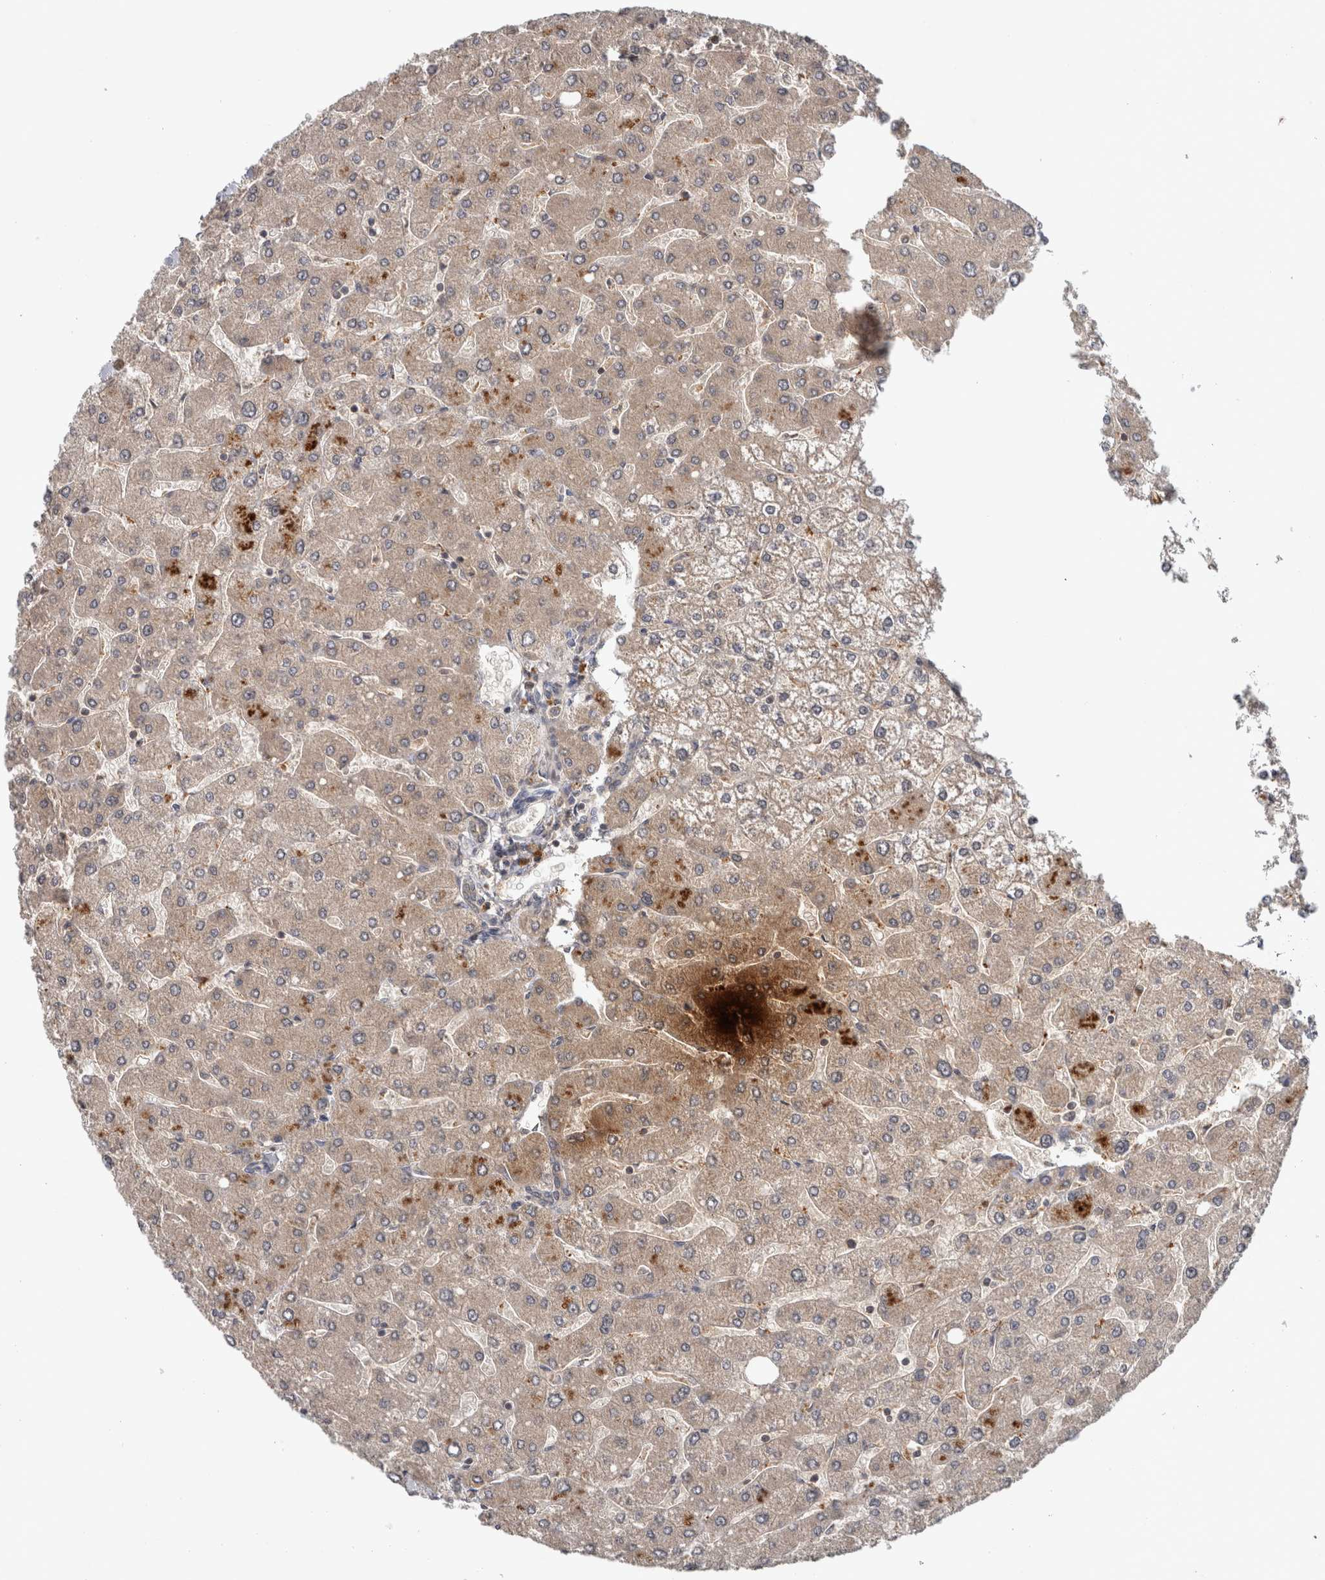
{"staining": {"intensity": "weak", "quantity": "<25%", "location": "cytoplasmic/membranous"}, "tissue": "liver", "cell_type": "Cholangiocytes", "image_type": "normal", "snomed": [{"axis": "morphology", "description": "Normal tissue, NOS"}, {"axis": "topography", "description": "Liver"}], "caption": "Immunohistochemistry micrograph of benign liver: liver stained with DAB shows no significant protein positivity in cholangiocytes. (Immunohistochemistry, brightfield microscopy, high magnification).", "gene": "HMOX2", "patient": {"sex": "male", "age": 55}}